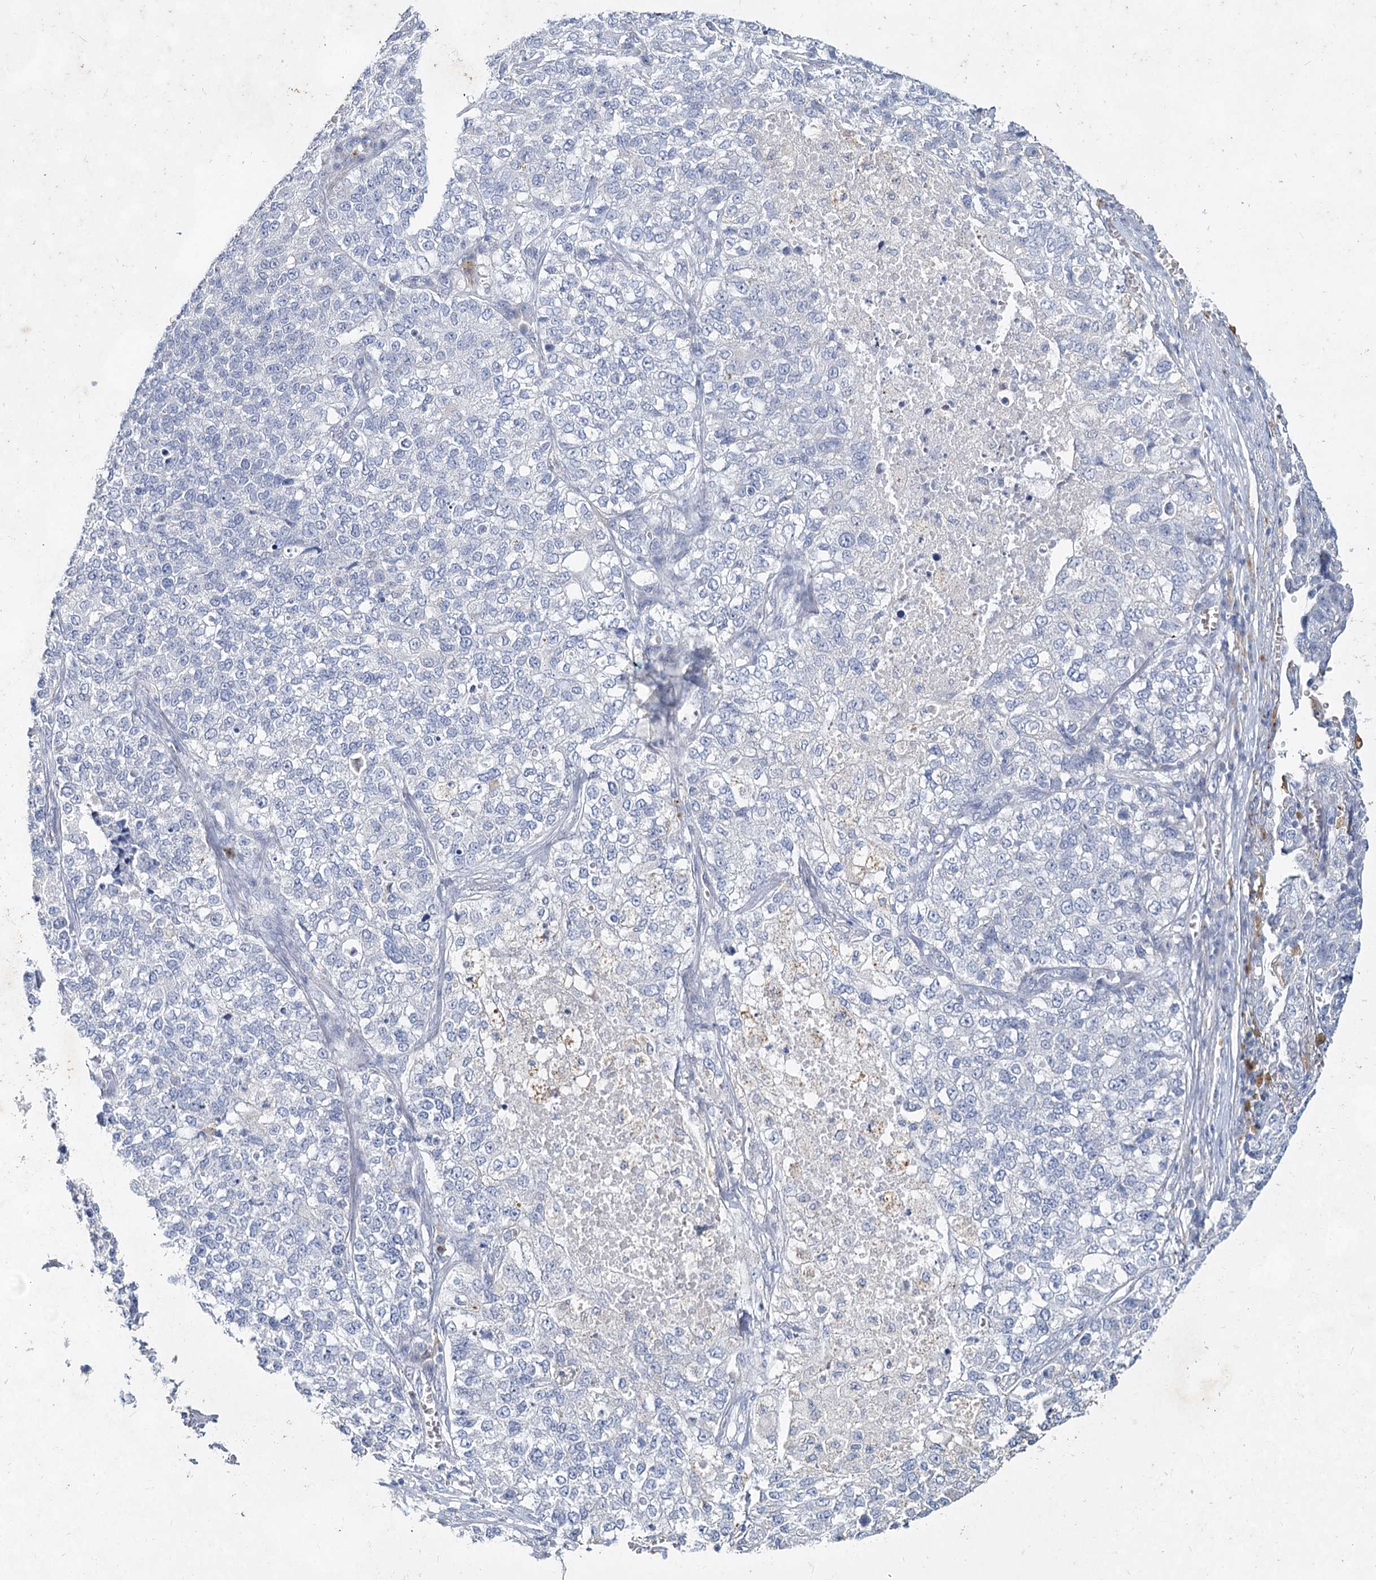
{"staining": {"intensity": "negative", "quantity": "none", "location": "none"}, "tissue": "lung cancer", "cell_type": "Tumor cells", "image_type": "cancer", "snomed": [{"axis": "morphology", "description": "Adenocarcinoma, NOS"}, {"axis": "topography", "description": "Lung"}], "caption": "The image reveals no staining of tumor cells in lung cancer (adenocarcinoma). (Brightfield microscopy of DAB immunohistochemistry (IHC) at high magnification).", "gene": "CCDC73", "patient": {"sex": "male", "age": 49}}